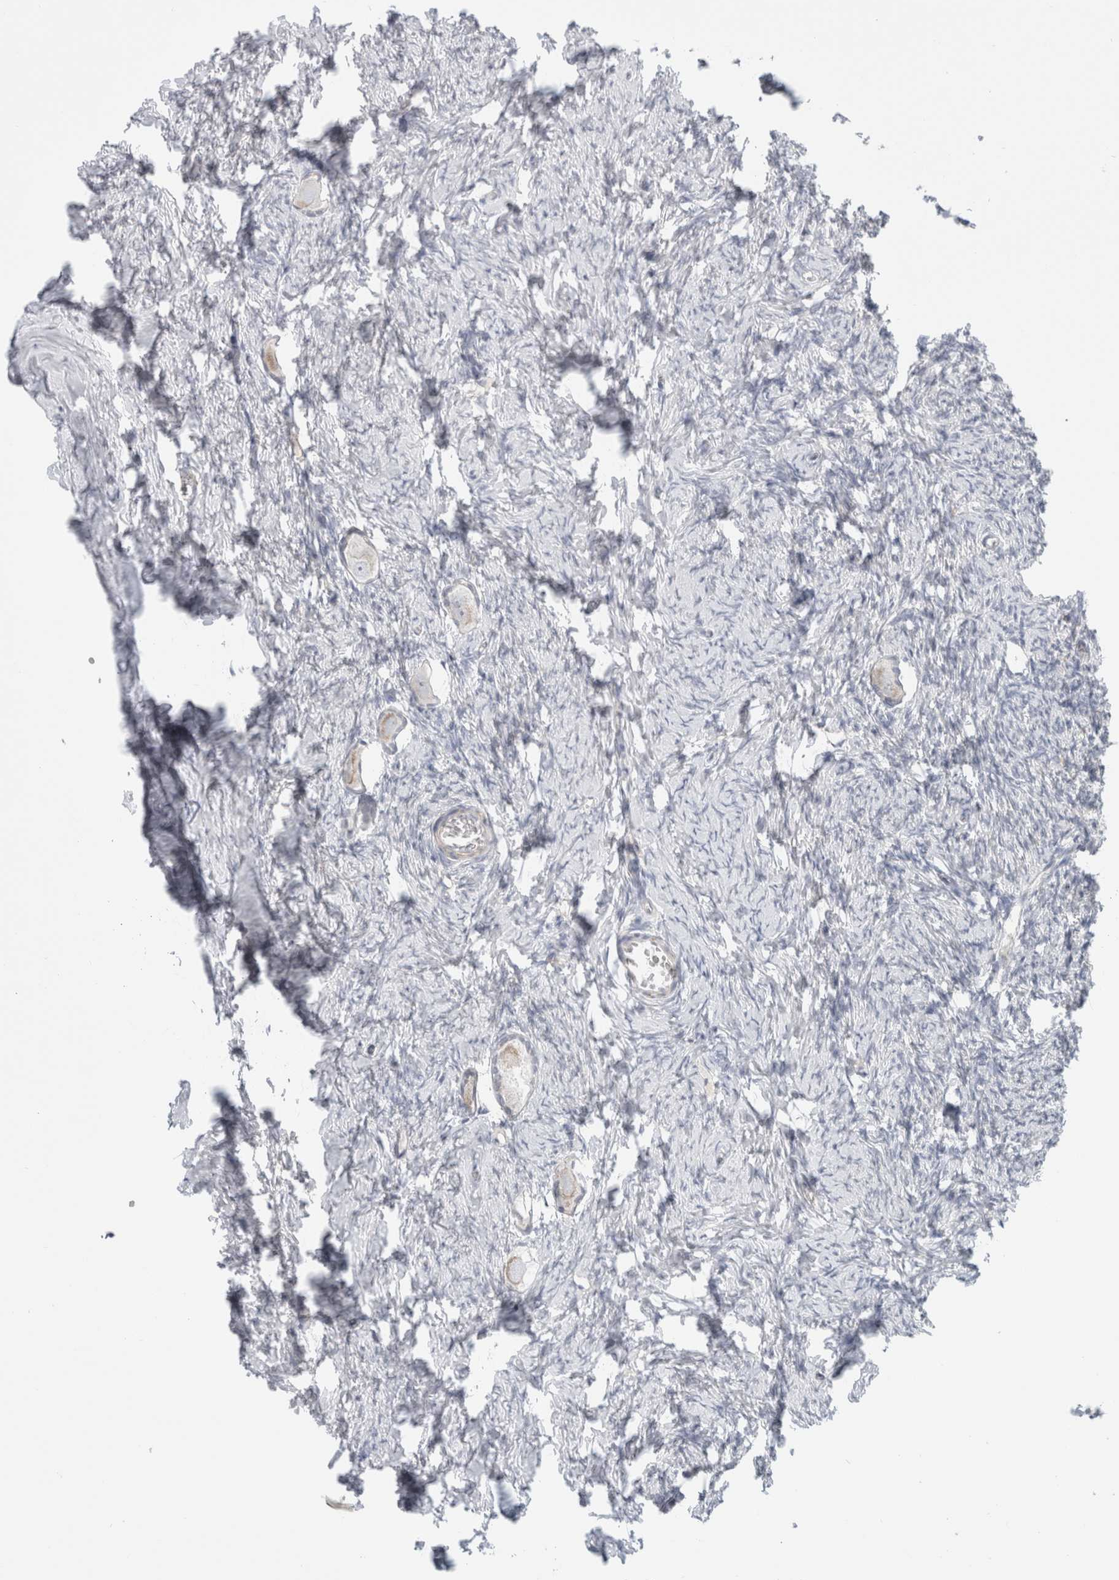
{"staining": {"intensity": "moderate", "quantity": ">75%", "location": "cytoplasmic/membranous"}, "tissue": "ovary", "cell_type": "Follicle cells", "image_type": "normal", "snomed": [{"axis": "morphology", "description": "Normal tissue, NOS"}, {"axis": "topography", "description": "Ovary"}], "caption": "This is an image of immunohistochemistry (IHC) staining of unremarkable ovary, which shows moderate expression in the cytoplasmic/membranous of follicle cells.", "gene": "FAHD1", "patient": {"sex": "female", "age": 27}}